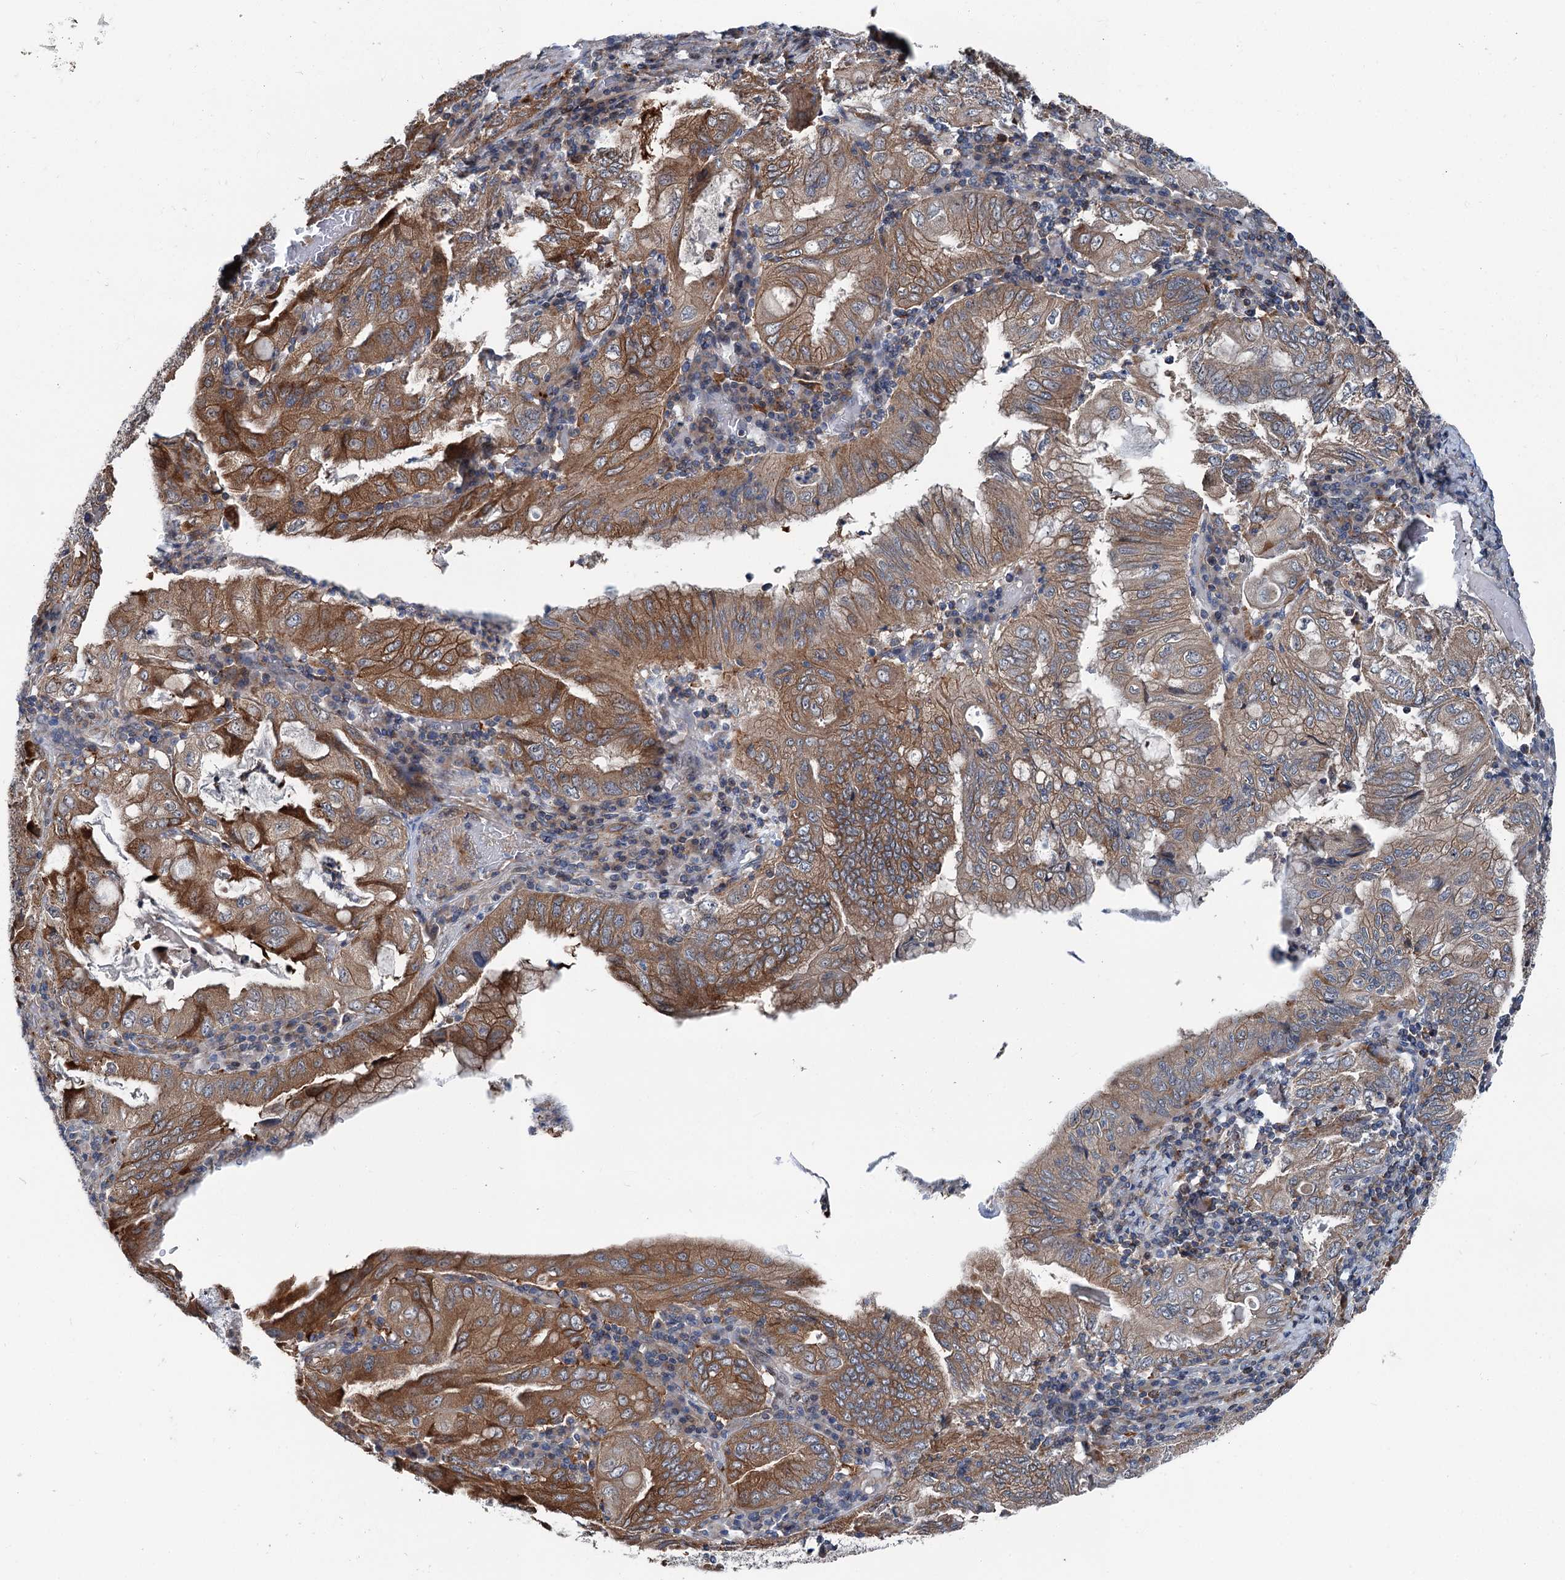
{"staining": {"intensity": "moderate", "quantity": ">75%", "location": "cytoplasmic/membranous"}, "tissue": "stomach cancer", "cell_type": "Tumor cells", "image_type": "cancer", "snomed": [{"axis": "morphology", "description": "Normal tissue, NOS"}, {"axis": "morphology", "description": "Adenocarcinoma, NOS"}, {"axis": "topography", "description": "Esophagus"}, {"axis": "topography", "description": "Stomach, upper"}, {"axis": "topography", "description": "Peripheral nerve tissue"}], "caption": "Stomach cancer (adenocarcinoma) was stained to show a protein in brown. There is medium levels of moderate cytoplasmic/membranous expression in approximately >75% of tumor cells.", "gene": "POLR1D", "patient": {"sex": "male", "age": 62}}